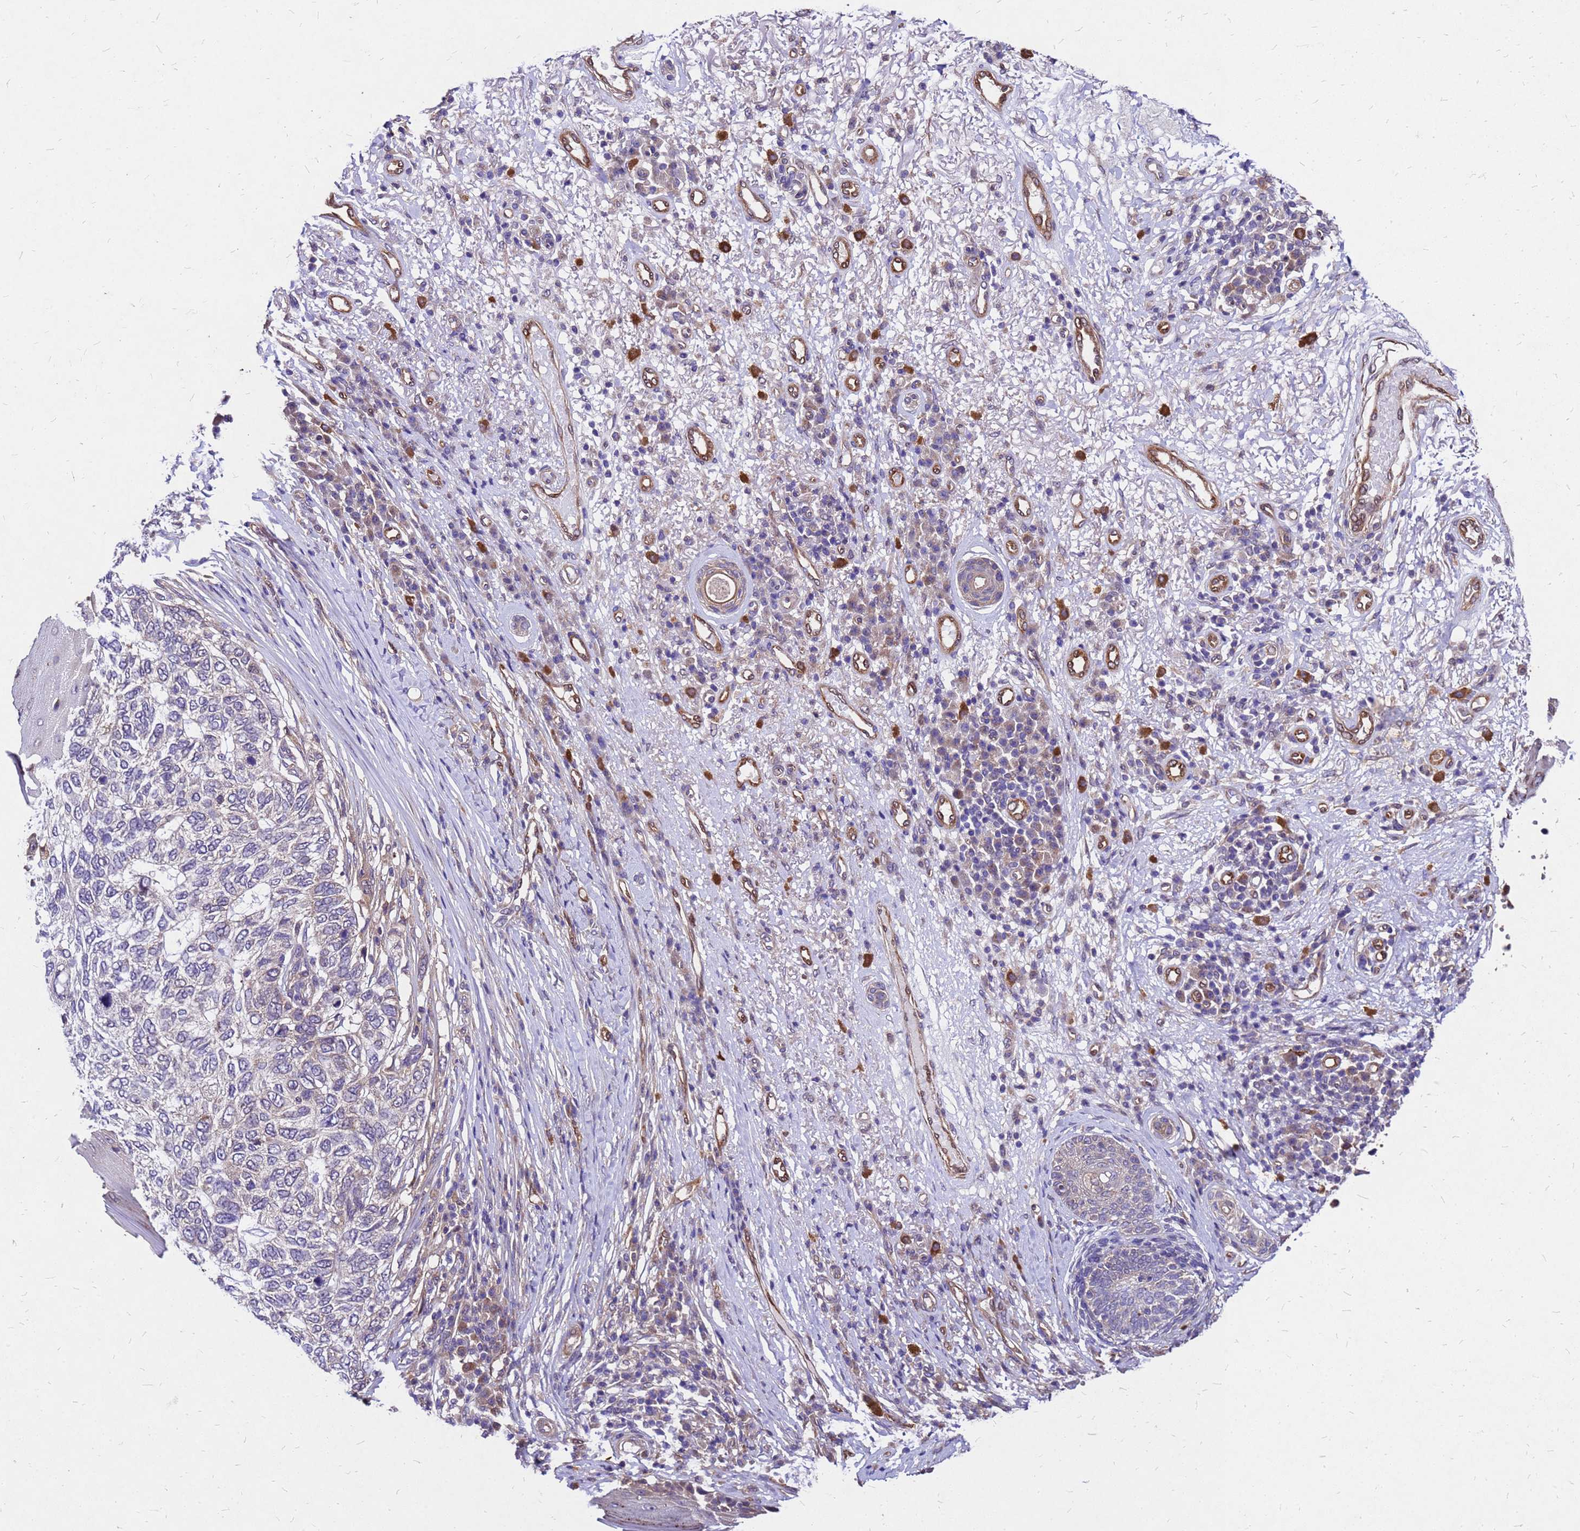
{"staining": {"intensity": "negative", "quantity": "none", "location": "none"}, "tissue": "skin cancer", "cell_type": "Tumor cells", "image_type": "cancer", "snomed": [{"axis": "morphology", "description": "Basal cell carcinoma"}, {"axis": "topography", "description": "Skin"}], "caption": "Image shows no significant protein positivity in tumor cells of skin cancer (basal cell carcinoma).", "gene": "DUSP23", "patient": {"sex": "female", "age": 65}}